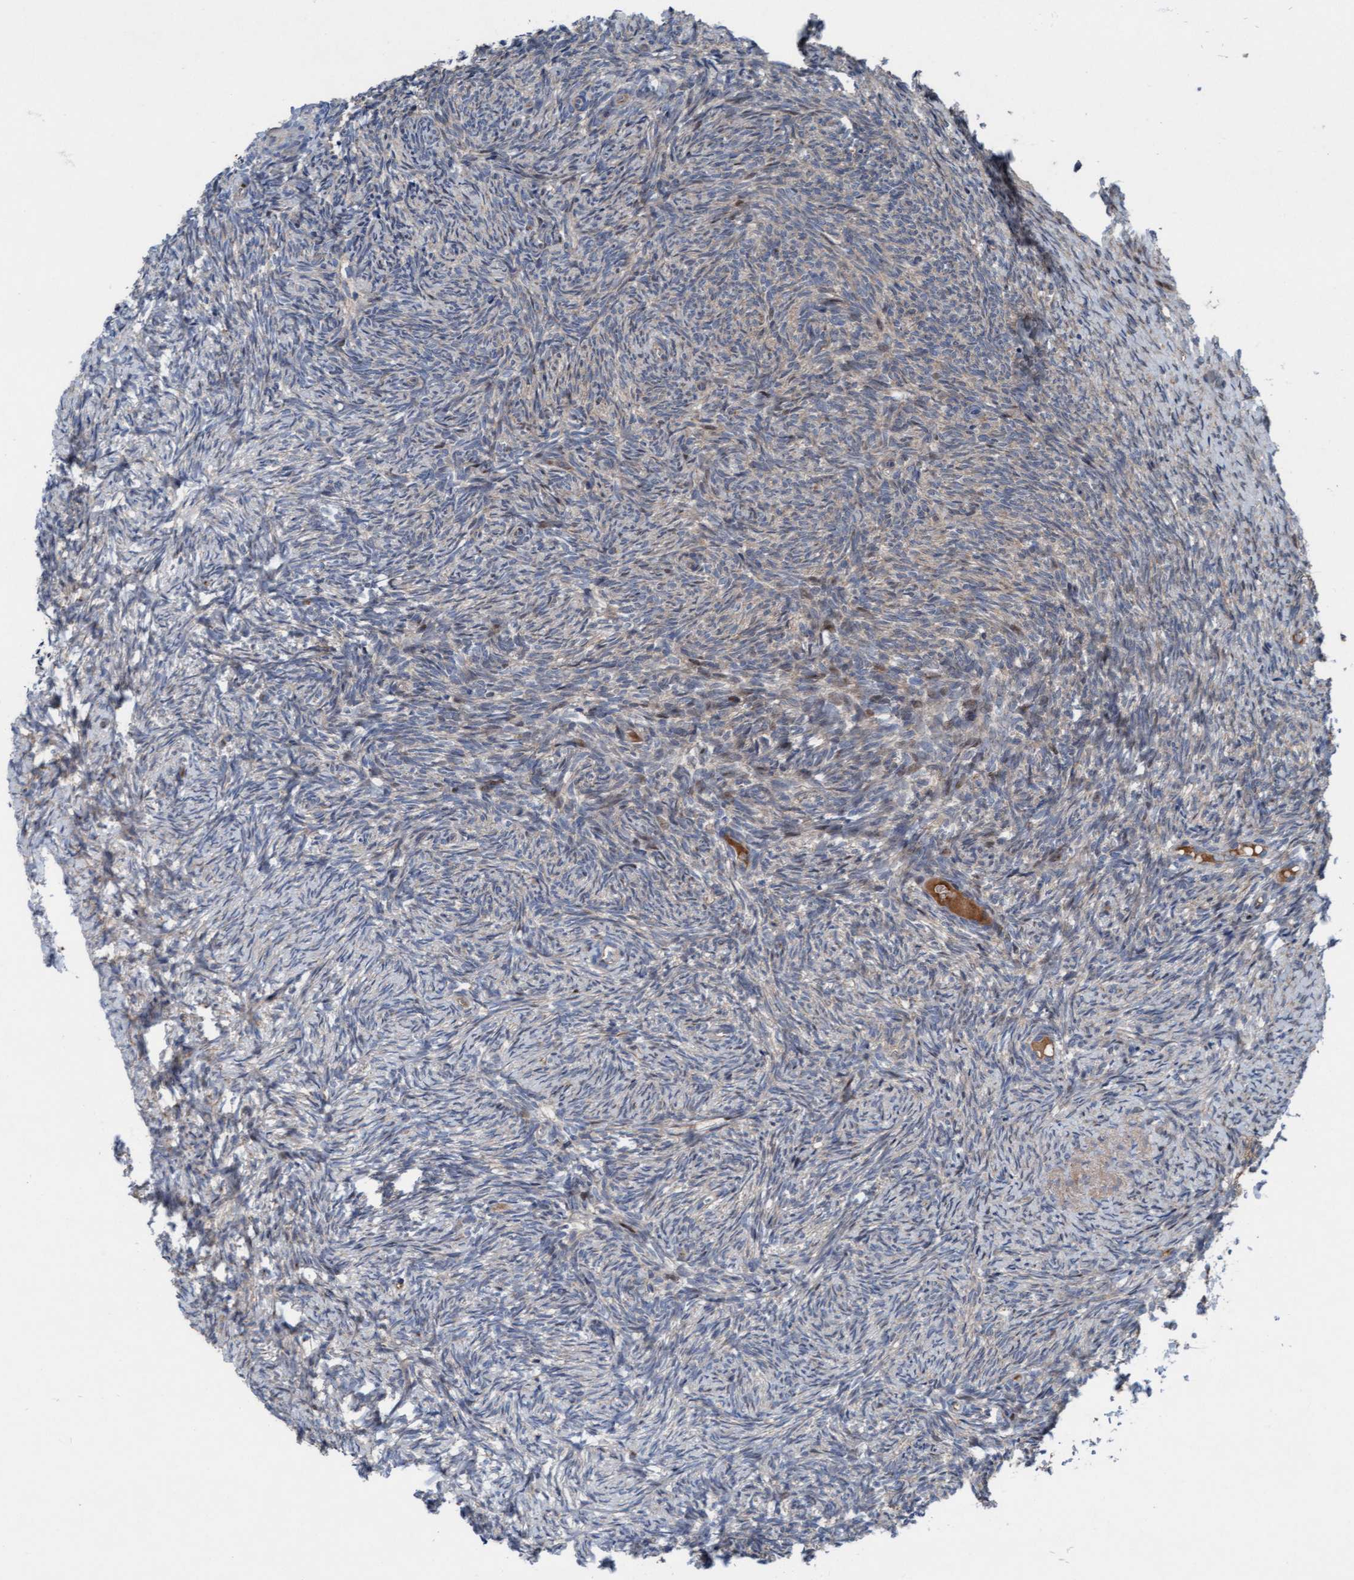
{"staining": {"intensity": "weak", "quantity": "25%-75%", "location": "cytoplasmic/membranous"}, "tissue": "ovary", "cell_type": "Follicle cells", "image_type": "normal", "snomed": [{"axis": "morphology", "description": "Normal tissue, NOS"}, {"axis": "topography", "description": "Ovary"}], "caption": "Protein expression analysis of unremarkable human ovary reveals weak cytoplasmic/membranous positivity in about 25%-75% of follicle cells.", "gene": "KLHL26", "patient": {"sex": "female", "age": 41}}